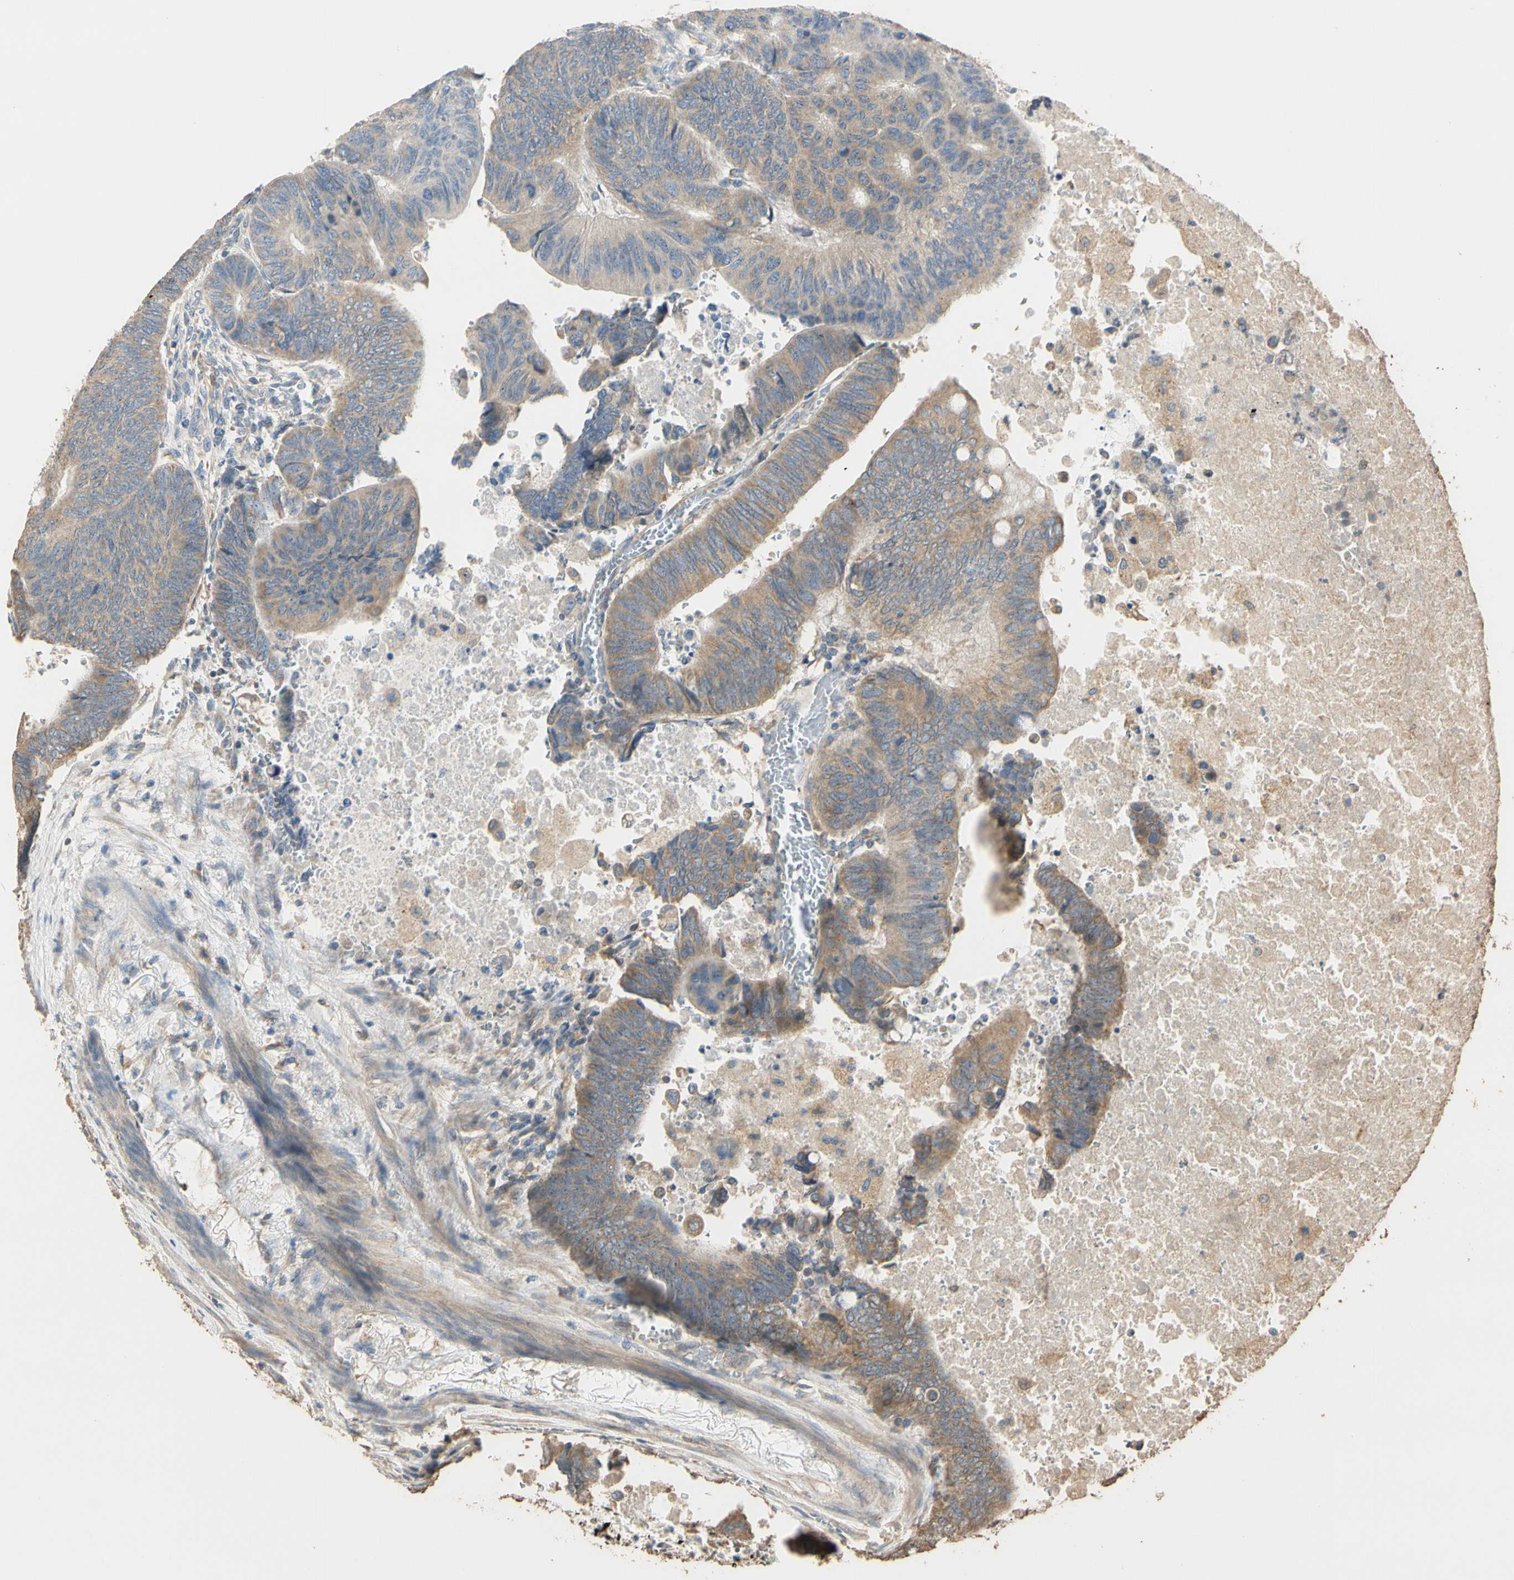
{"staining": {"intensity": "moderate", "quantity": ">75%", "location": "cytoplasmic/membranous"}, "tissue": "colorectal cancer", "cell_type": "Tumor cells", "image_type": "cancer", "snomed": [{"axis": "morphology", "description": "Normal tissue, NOS"}, {"axis": "morphology", "description": "Adenocarcinoma, NOS"}, {"axis": "topography", "description": "Rectum"}, {"axis": "topography", "description": "Peripheral nerve tissue"}], "caption": "This image reveals colorectal cancer stained with immunohistochemistry (IHC) to label a protein in brown. The cytoplasmic/membranous of tumor cells show moderate positivity for the protein. Nuclei are counter-stained blue.", "gene": "STX18", "patient": {"sex": "male", "age": 92}}